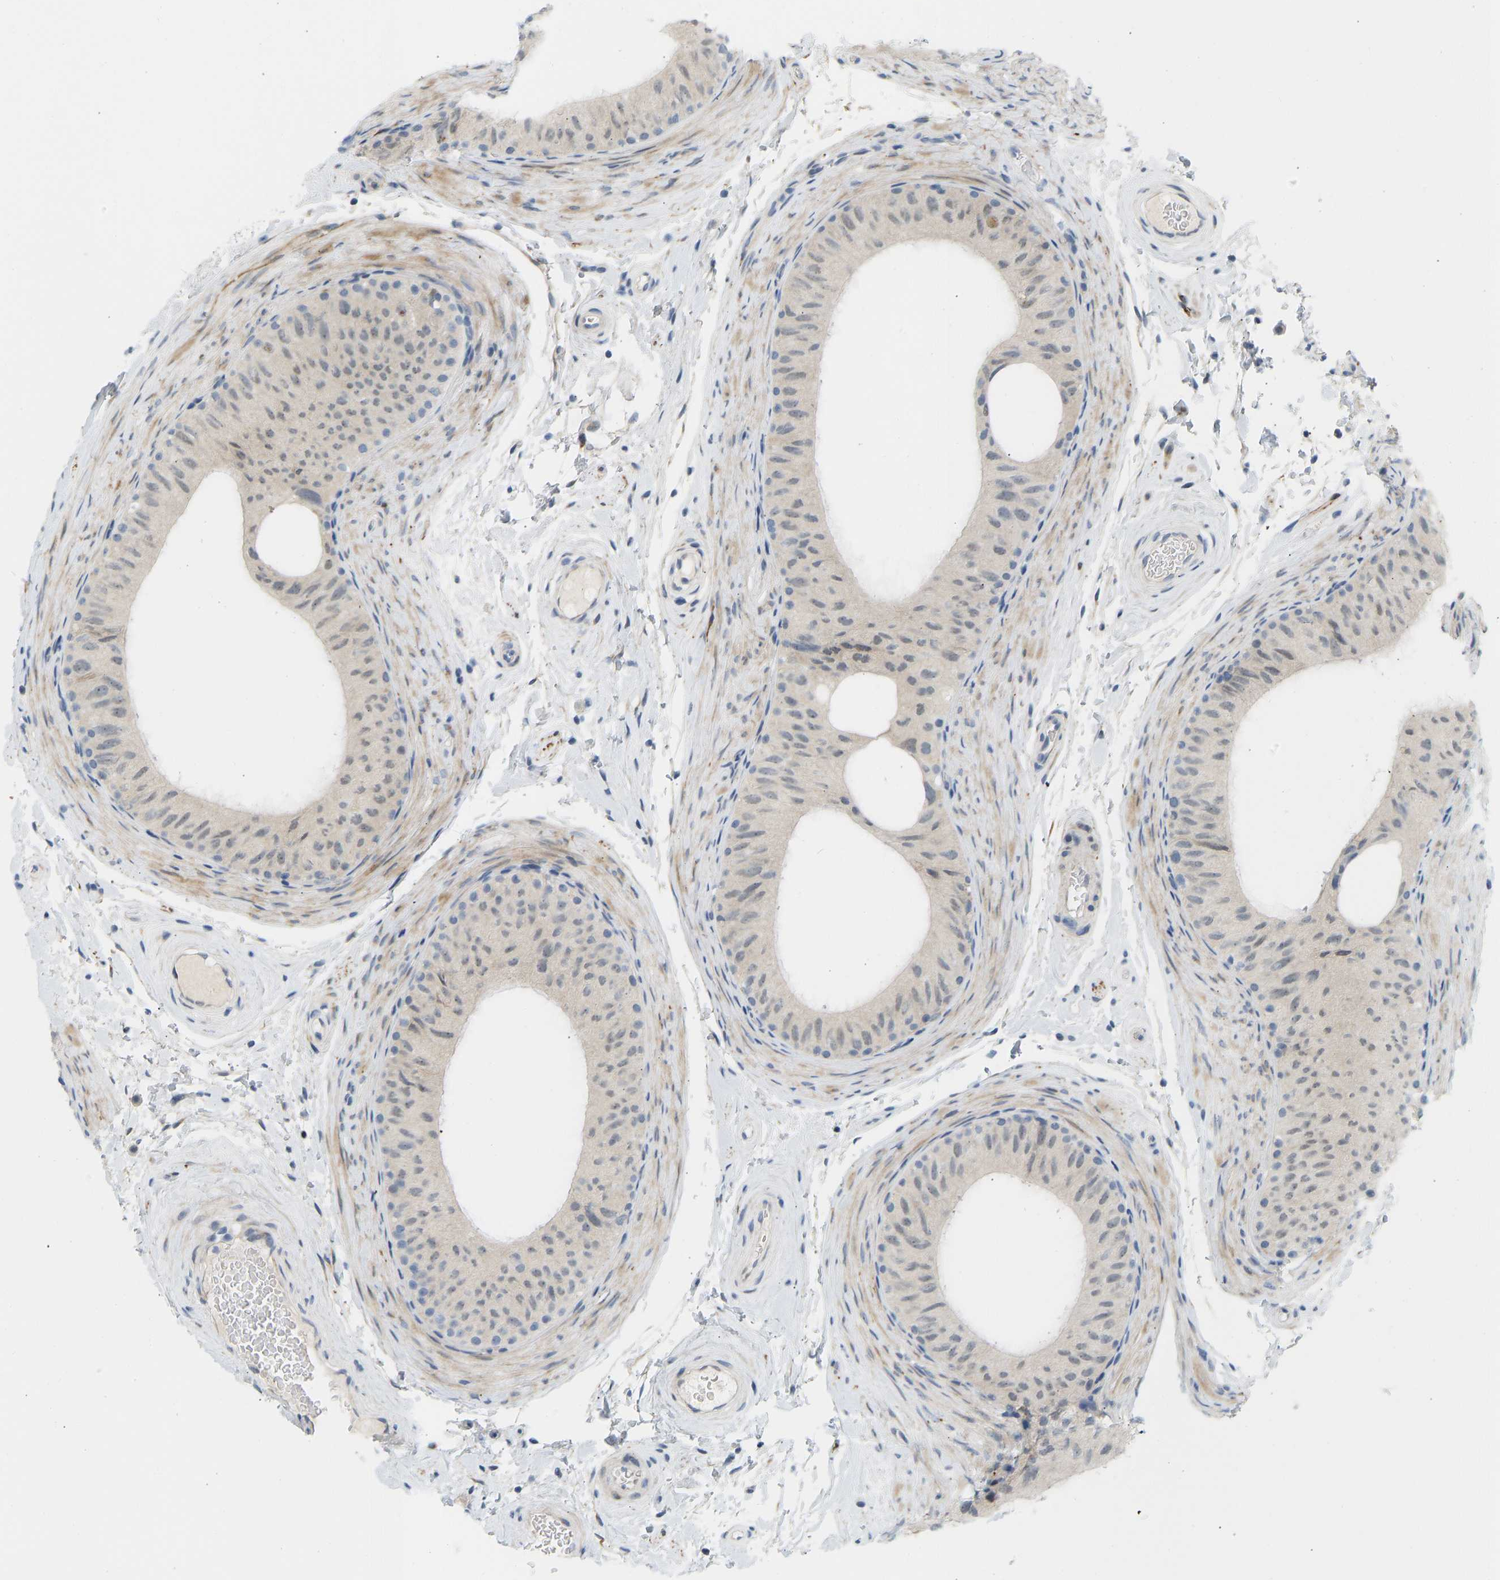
{"staining": {"intensity": "weak", "quantity": "25%-75%", "location": "cytoplasmic/membranous,nuclear"}, "tissue": "epididymis", "cell_type": "Glandular cells", "image_type": "normal", "snomed": [{"axis": "morphology", "description": "Normal tissue, NOS"}, {"axis": "topography", "description": "Epididymis"}], "caption": "DAB immunohistochemical staining of unremarkable human epididymis shows weak cytoplasmic/membranous,nuclear protein expression in approximately 25%-75% of glandular cells. (Stains: DAB in brown, nuclei in blue, Microscopy: brightfield microscopy at high magnification).", "gene": "BAG1", "patient": {"sex": "male", "age": 34}}